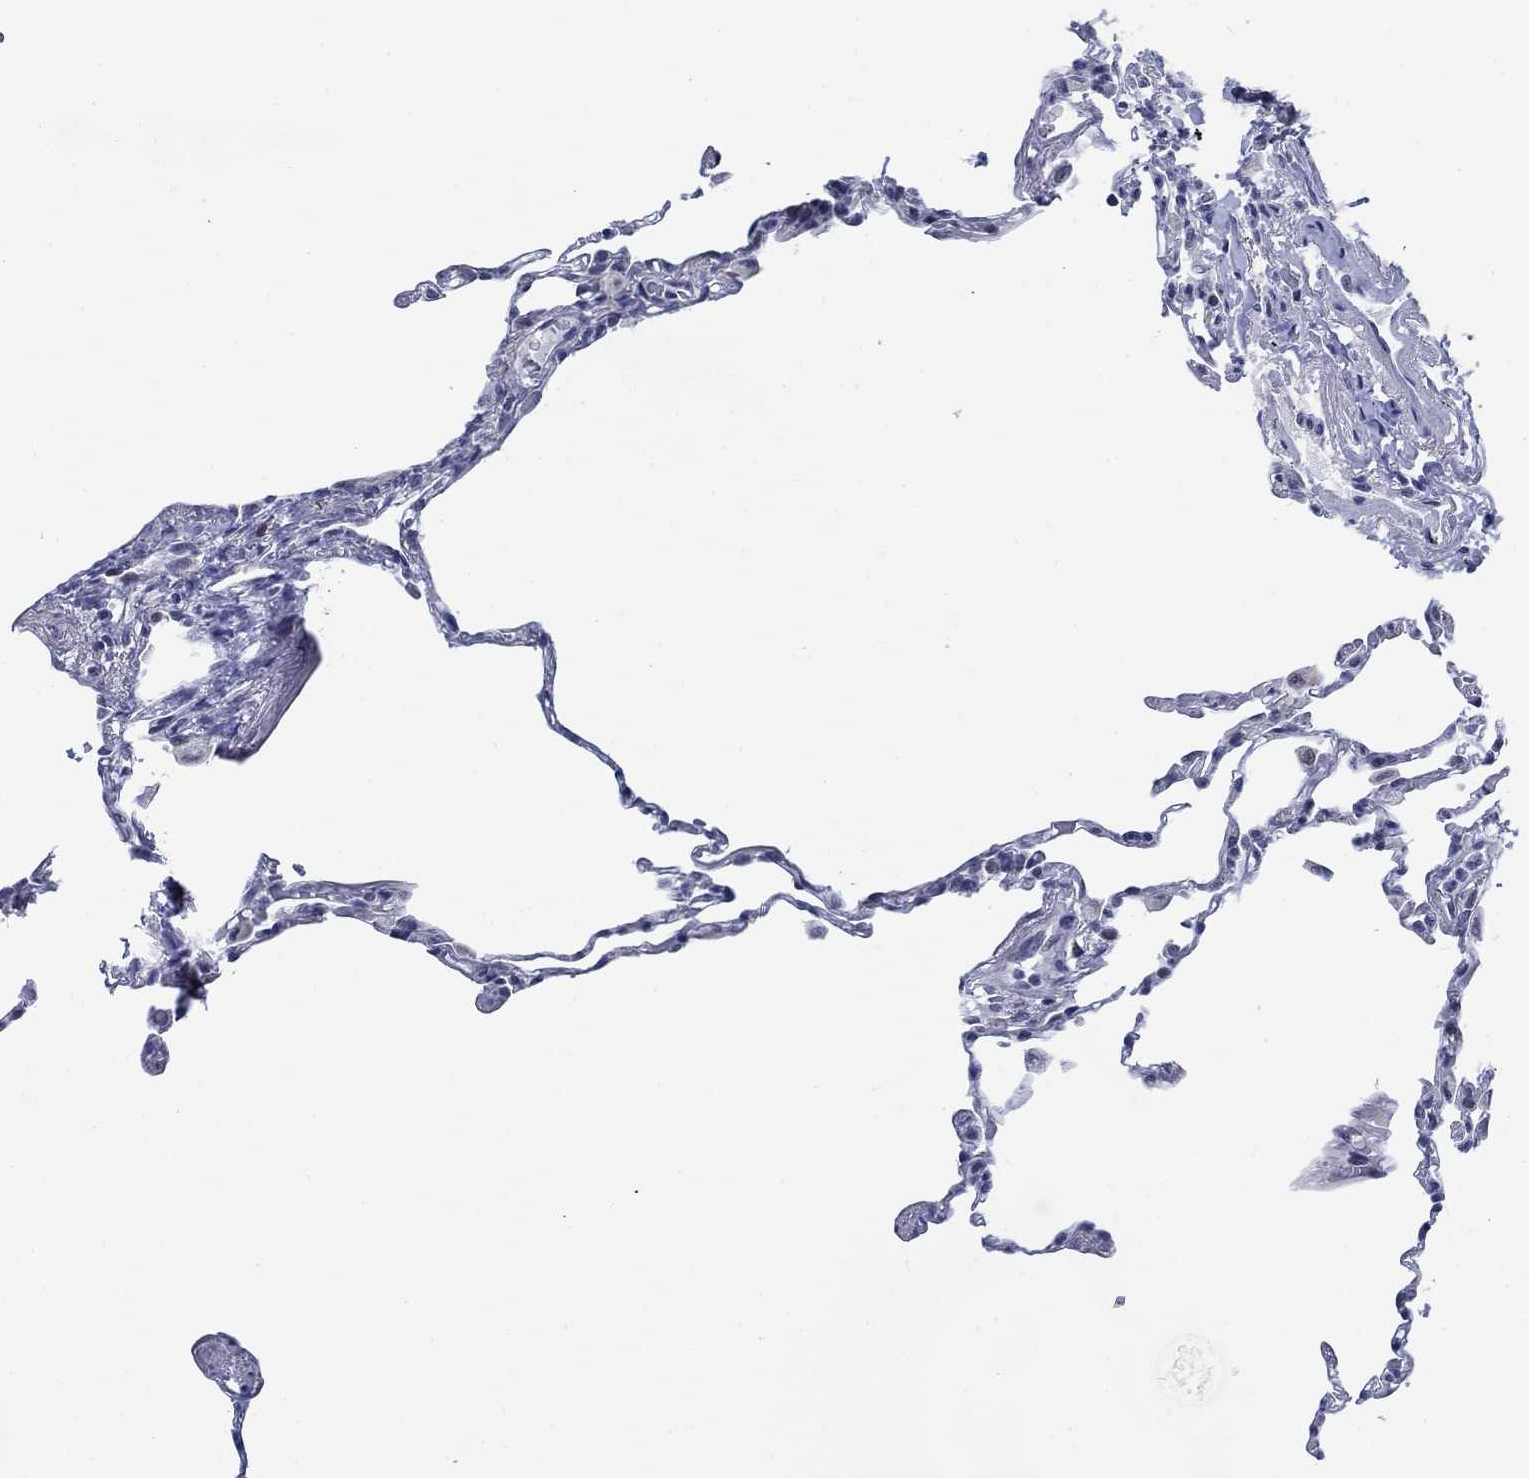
{"staining": {"intensity": "negative", "quantity": "none", "location": "none"}, "tissue": "lung", "cell_type": "Alveolar cells", "image_type": "normal", "snomed": [{"axis": "morphology", "description": "Normal tissue, NOS"}, {"axis": "topography", "description": "Lung"}], "caption": "Immunohistochemistry histopathology image of benign human lung stained for a protein (brown), which shows no staining in alveolar cells. (DAB immunohistochemistry visualized using brightfield microscopy, high magnification).", "gene": "NEU3", "patient": {"sex": "female", "age": 57}}